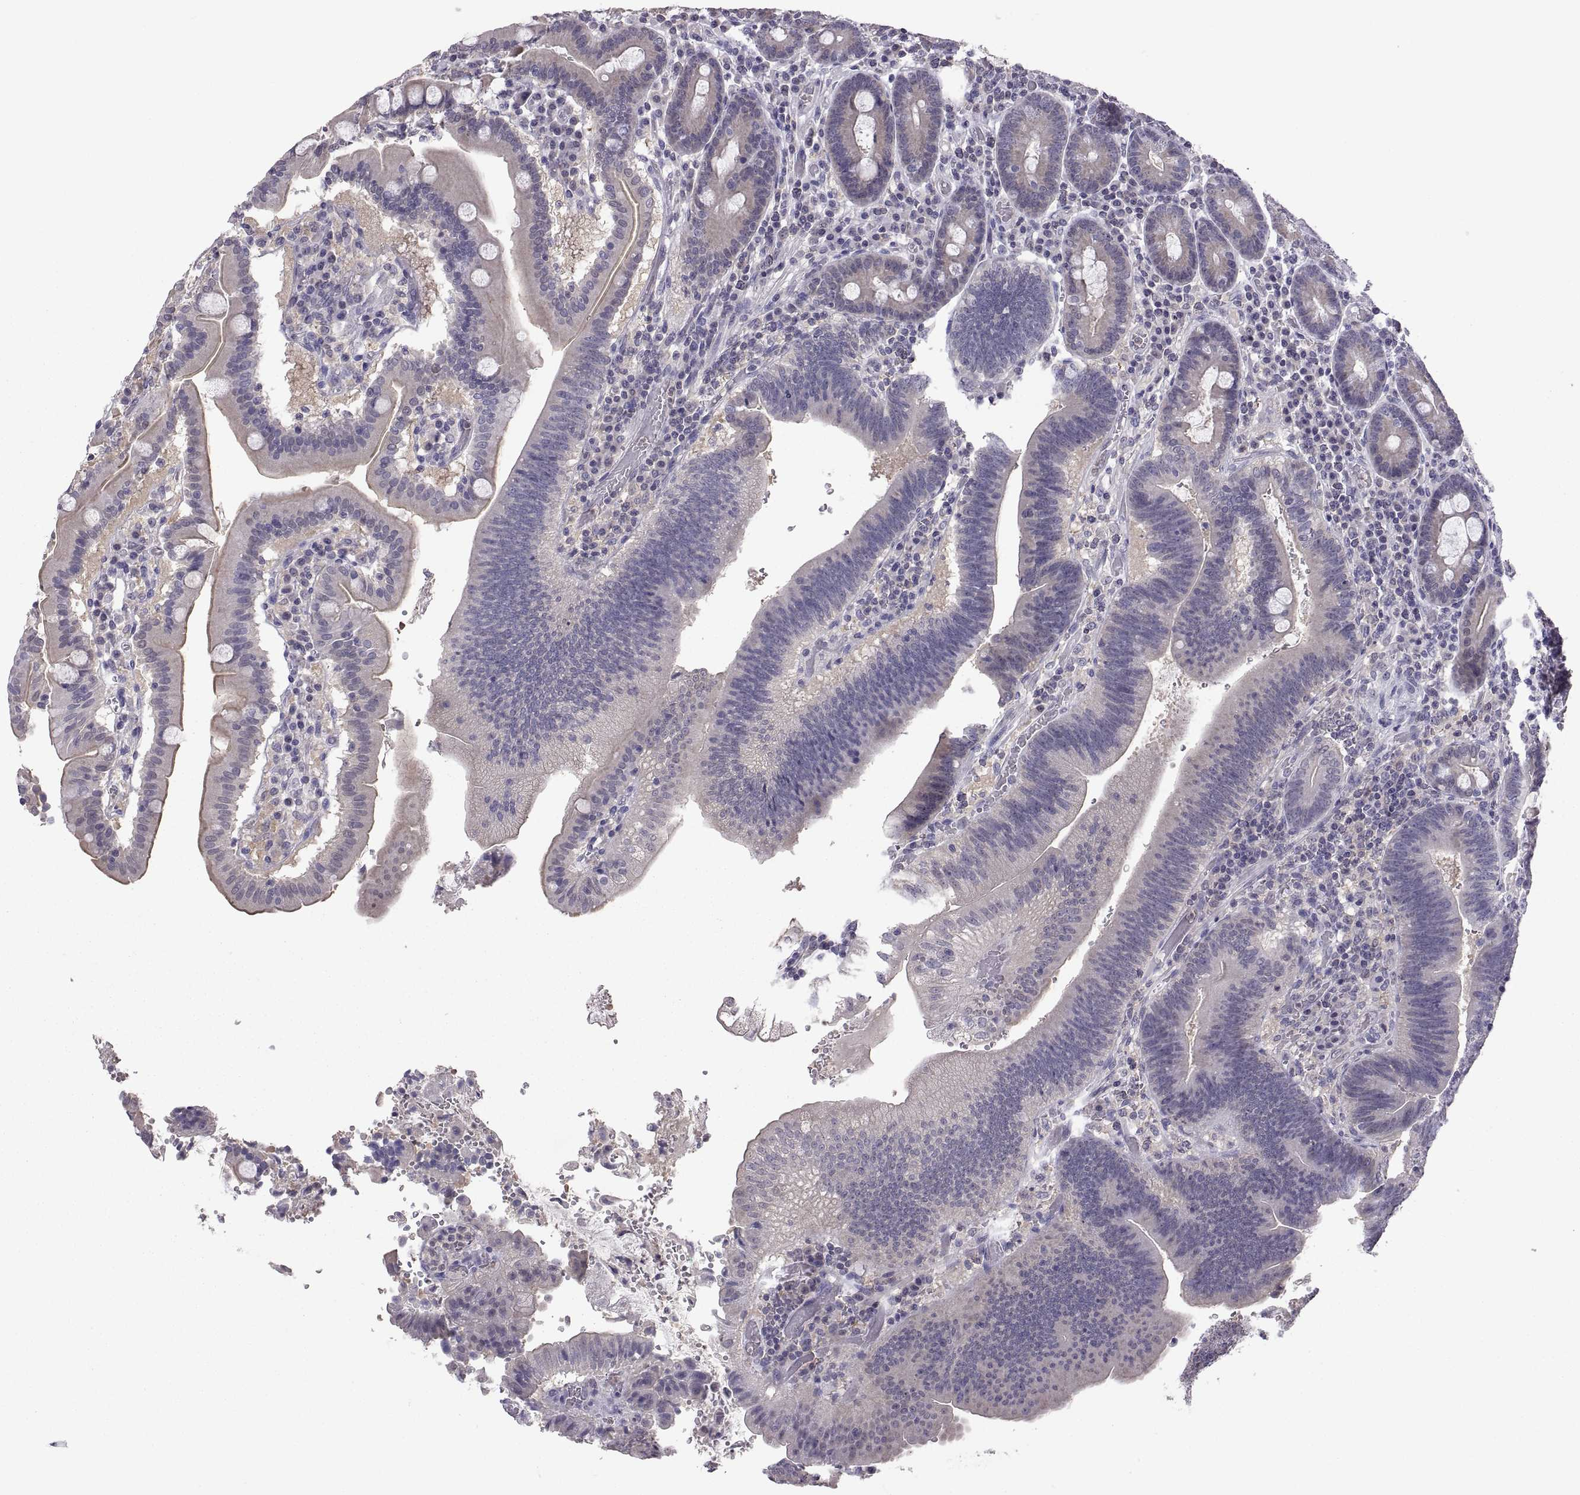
{"staining": {"intensity": "negative", "quantity": "none", "location": "none"}, "tissue": "duodenum", "cell_type": "Glandular cells", "image_type": "normal", "snomed": [{"axis": "morphology", "description": "Normal tissue, NOS"}, {"axis": "topography", "description": "Duodenum"}], "caption": "Human duodenum stained for a protein using IHC shows no expression in glandular cells.", "gene": "FGF9", "patient": {"sex": "female", "age": 62}}